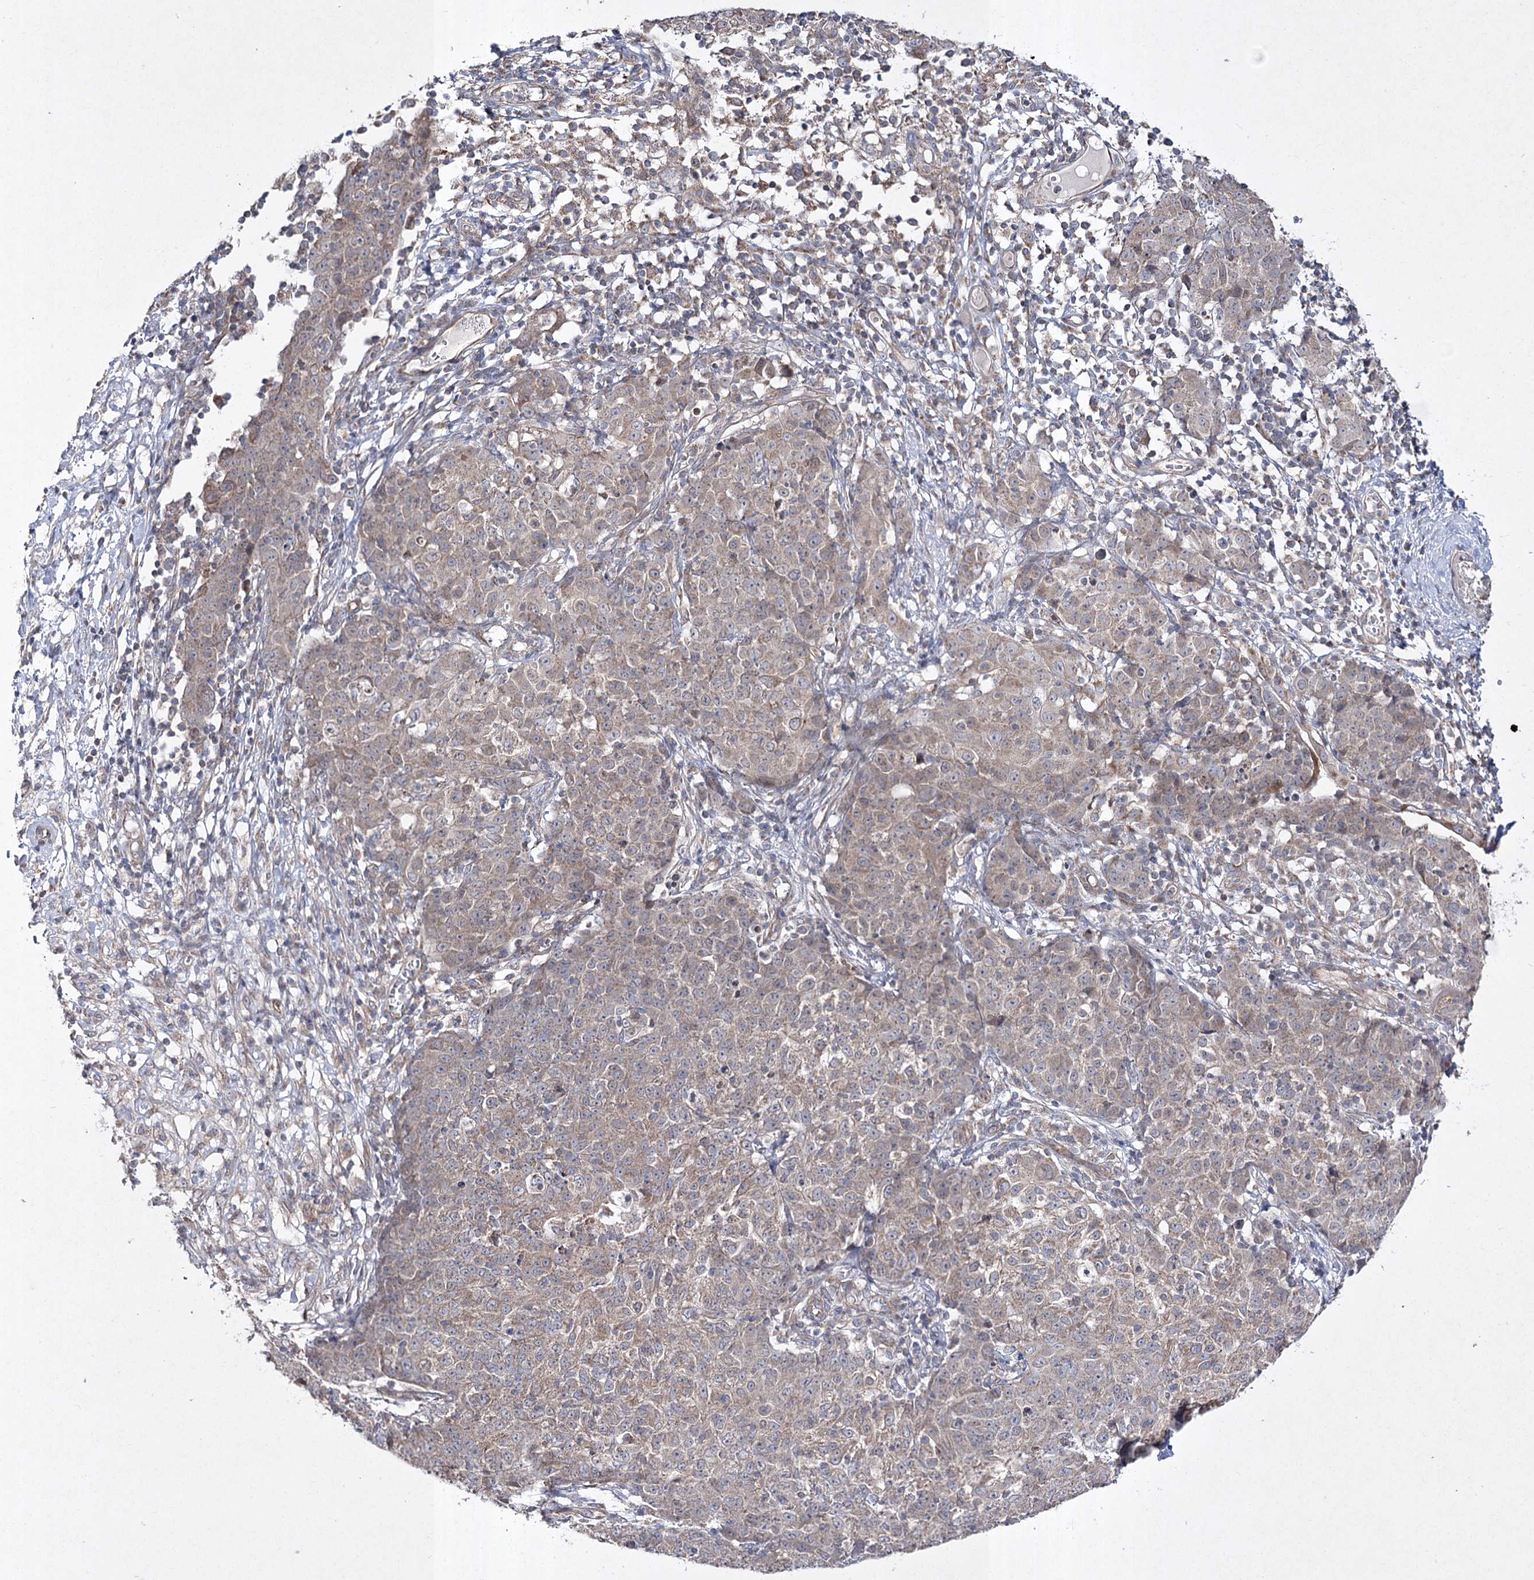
{"staining": {"intensity": "weak", "quantity": "<25%", "location": "cytoplasmic/membranous"}, "tissue": "ovarian cancer", "cell_type": "Tumor cells", "image_type": "cancer", "snomed": [{"axis": "morphology", "description": "Carcinoma, endometroid"}, {"axis": "topography", "description": "Ovary"}], "caption": "DAB immunohistochemical staining of ovarian cancer (endometroid carcinoma) demonstrates no significant staining in tumor cells.", "gene": "FANCL", "patient": {"sex": "female", "age": 42}}